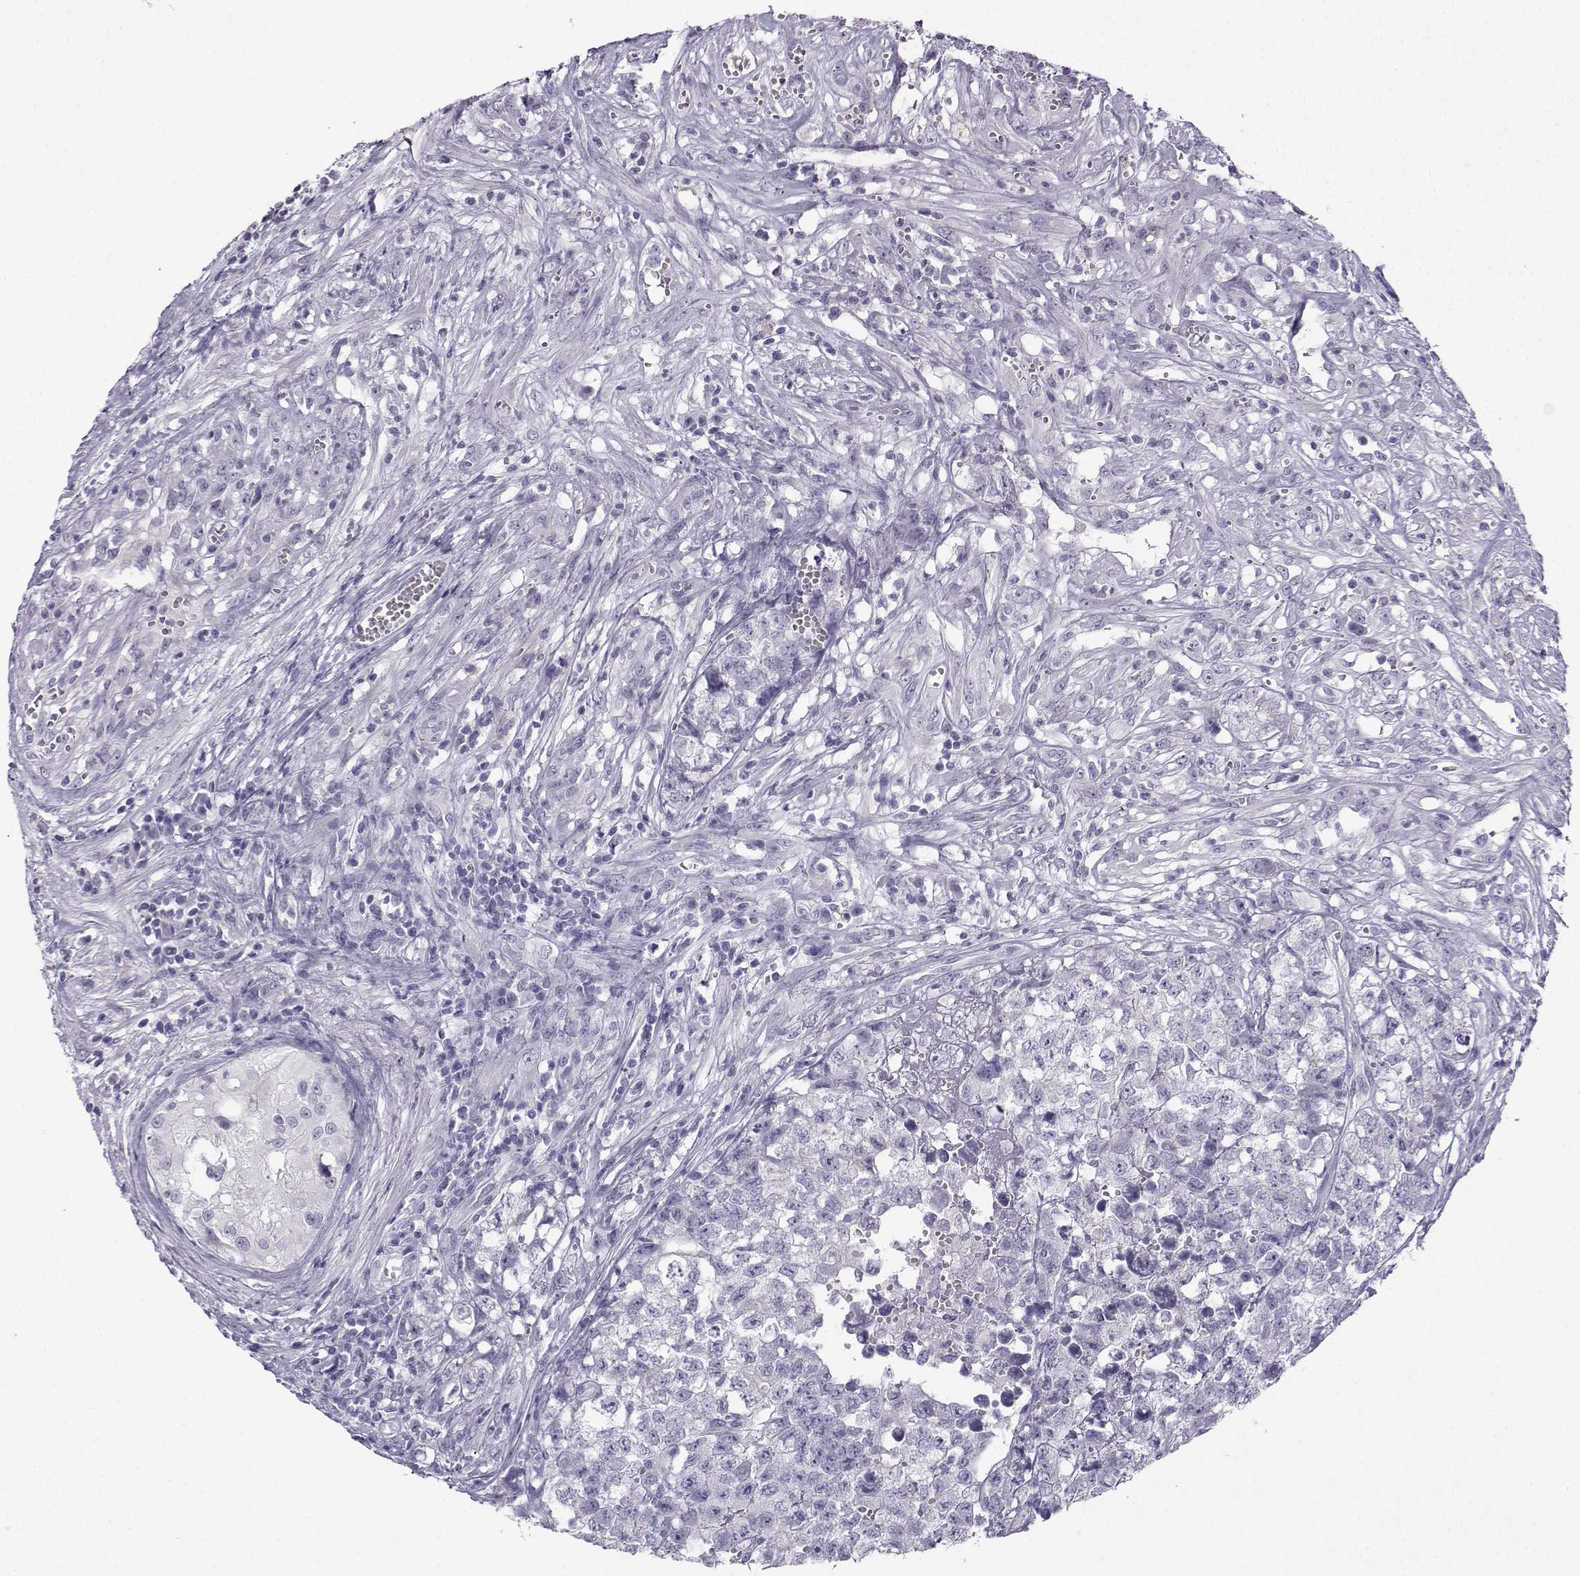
{"staining": {"intensity": "negative", "quantity": "none", "location": "none"}, "tissue": "testis cancer", "cell_type": "Tumor cells", "image_type": "cancer", "snomed": [{"axis": "morphology", "description": "Seminoma, NOS"}, {"axis": "morphology", "description": "Carcinoma, Embryonal, NOS"}, {"axis": "topography", "description": "Testis"}], "caption": "Tumor cells show no significant protein staining in seminoma (testis). (Stains: DAB immunohistochemistry (IHC) with hematoxylin counter stain, Microscopy: brightfield microscopy at high magnification).", "gene": "ZBTB8B", "patient": {"sex": "male", "age": 22}}